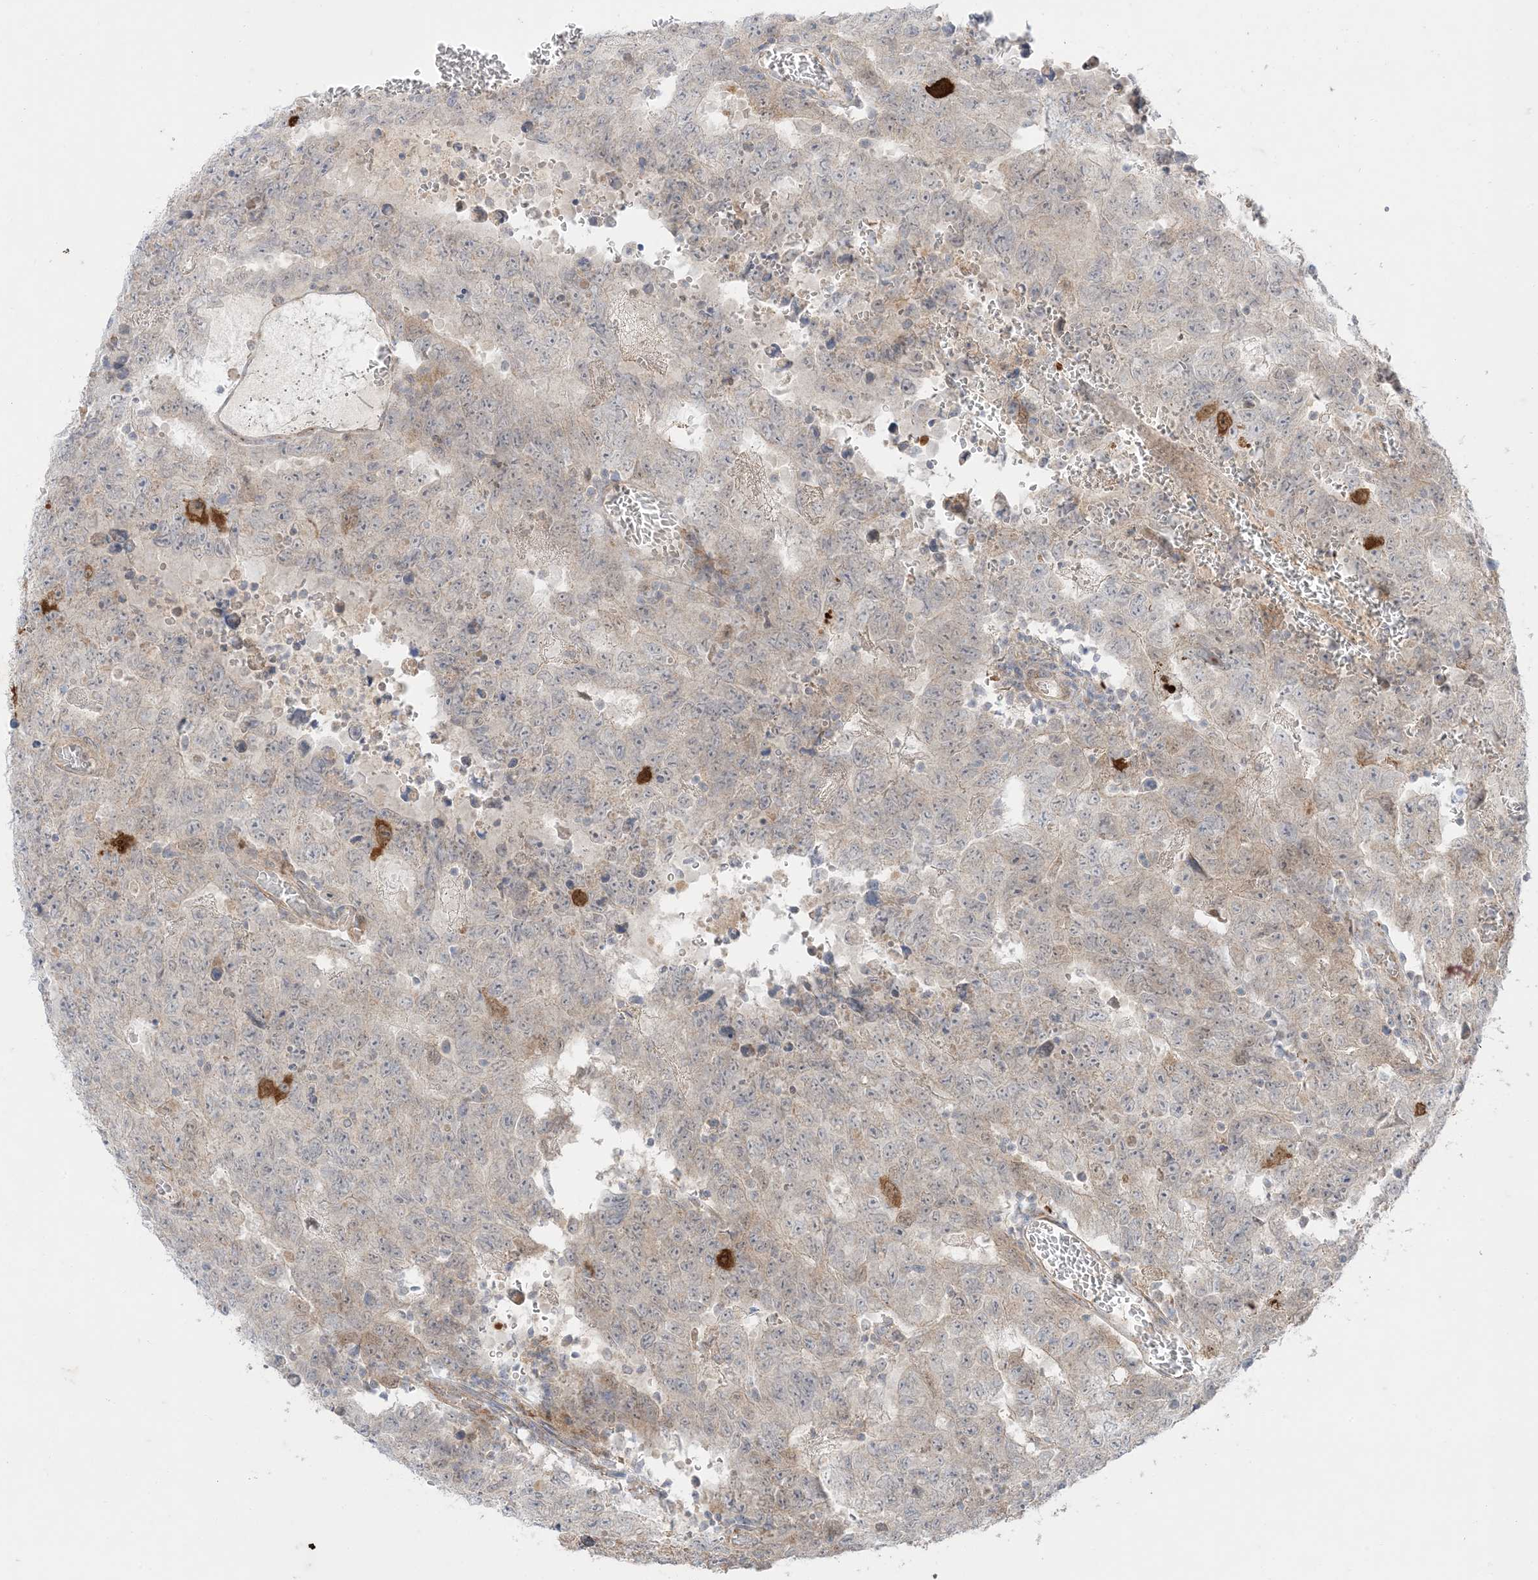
{"staining": {"intensity": "negative", "quantity": "none", "location": "none"}, "tissue": "testis cancer", "cell_type": "Tumor cells", "image_type": "cancer", "snomed": [{"axis": "morphology", "description": "Carcinoma, Embryonal, NOS"}, {"axis": "topography", "description": "Testis"}], "caption": "A photomicrograph of testis cancer (embryonal carcinoma) stained for a protein reveals no brown staining in tumor cells.", "gene": "ODC1", "patient": {"sex": "male", "age": 26}}